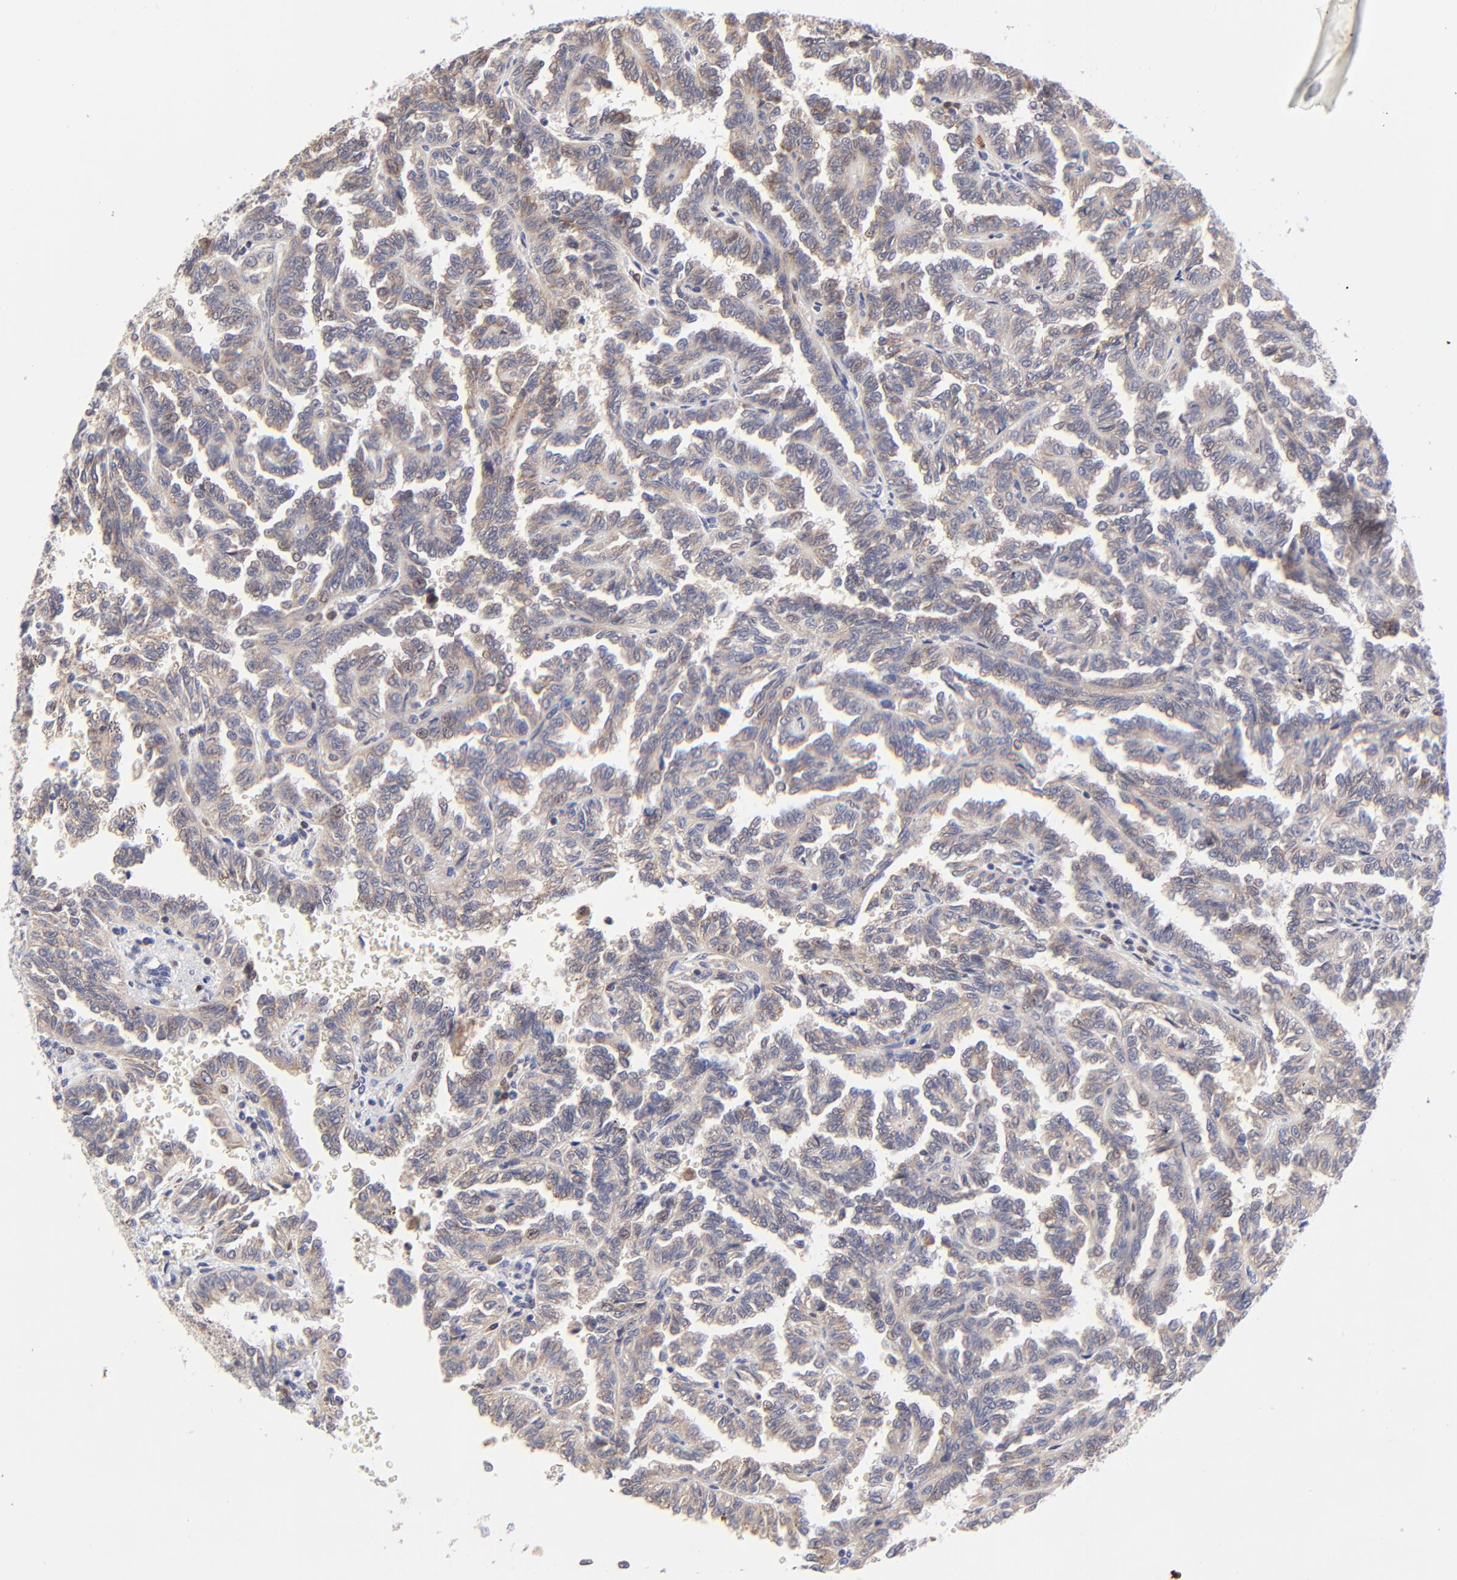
{"staining": {"intensity": "weak", "quantity": ">75%", "location": "cytoplasmic/membranous,nuclear"}, "tissue": "renal cancer", "cell_type": "Tumor cells", "image_type": "cancer", "snomed": [{"axis": "morphology", "description": "Inflammation, NOS"}, {"axis": "morphology", "description": "Adenocarcinoma, NOS"}, {"axis": "topography", "description": "Kidney"}], "caption": "Protein expression analysis of renal cancer displays weak cytoplasmic/membranous and nuclear expression in about >75% of tumor cells.", "gene": "FBXL12", "patient": {"sex": "male", "age": 68}}